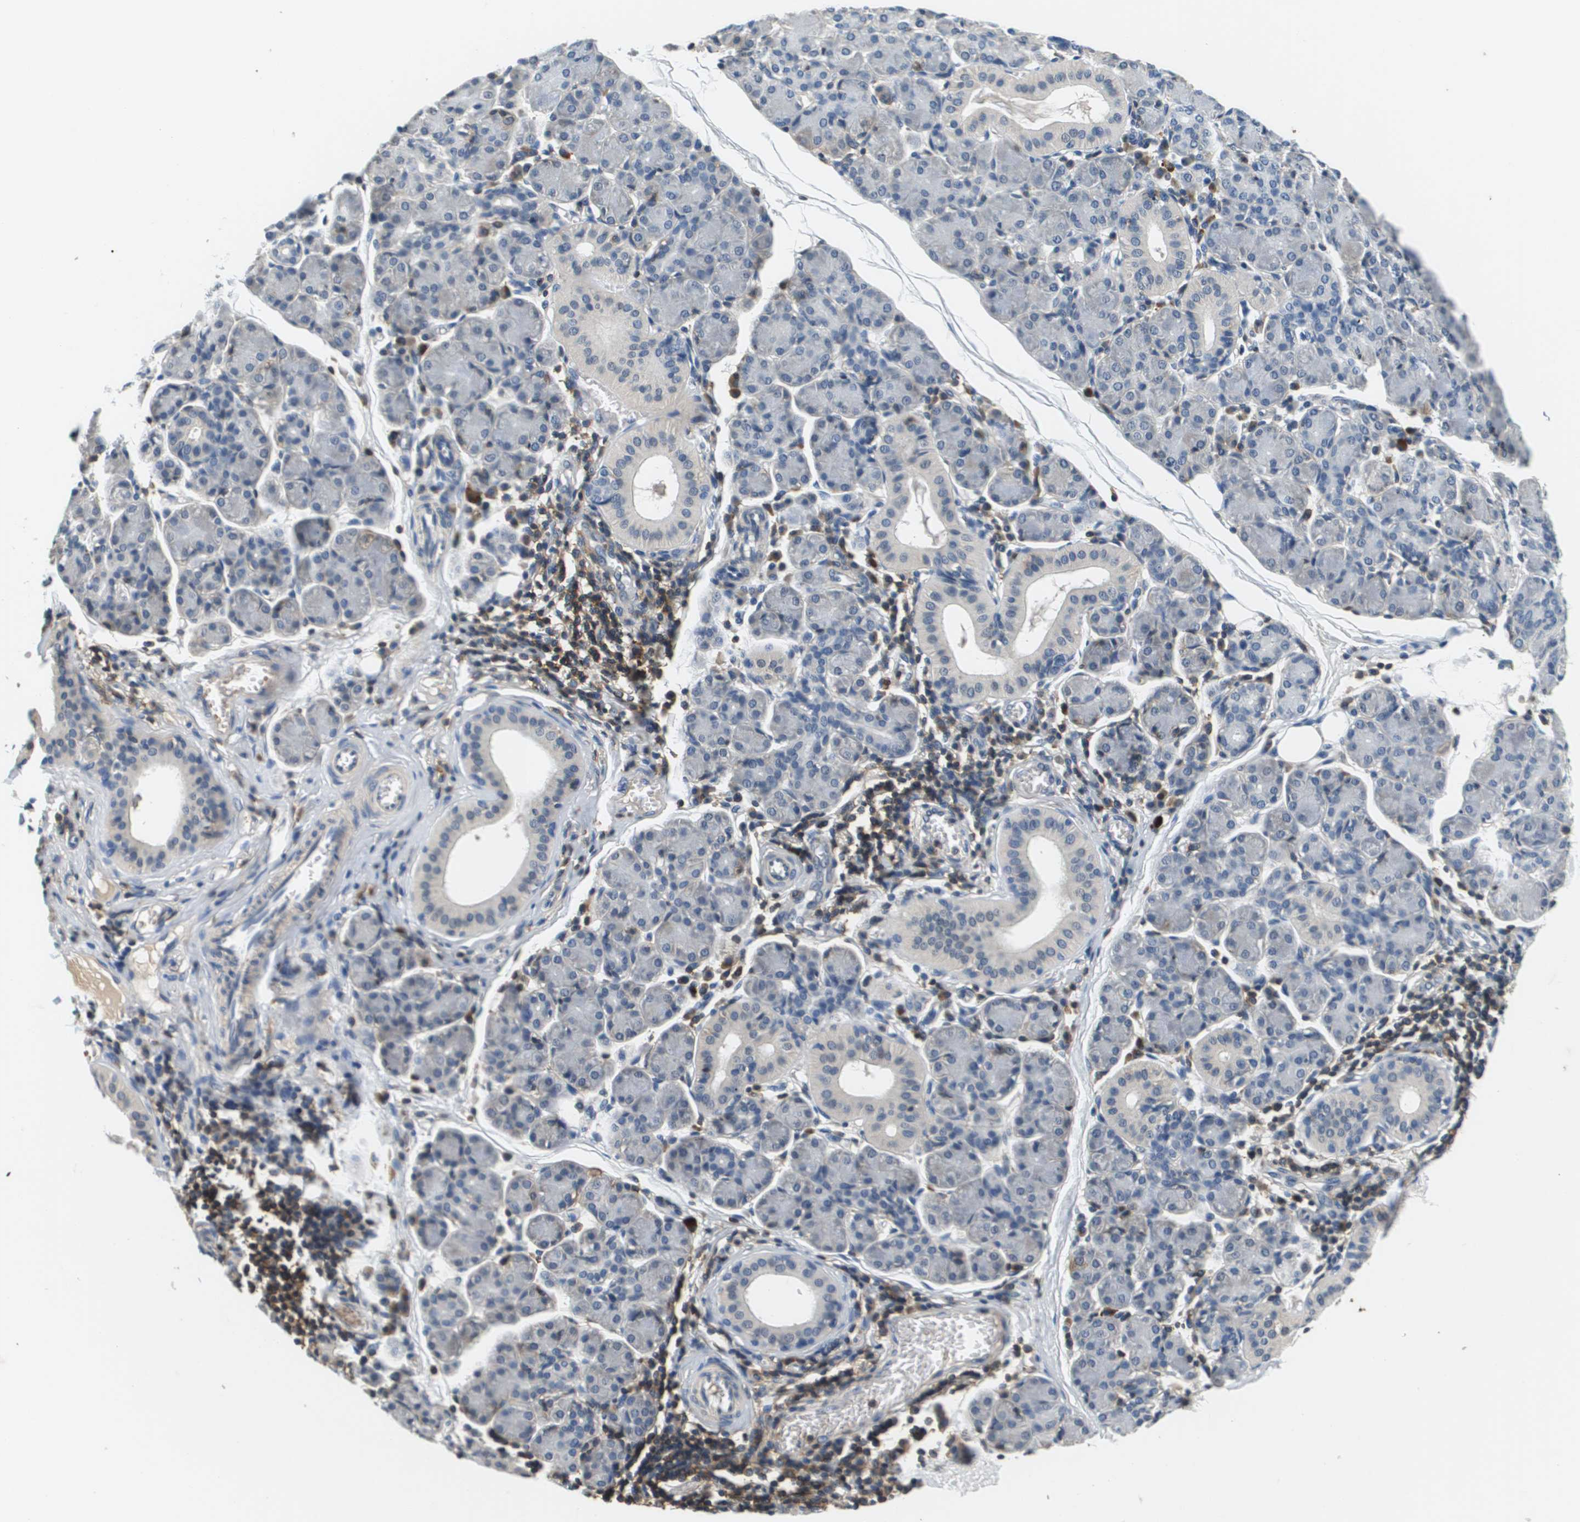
{"staining": {"intensity": "weak", "quantity": "<25%", "location": "cytoplasmic/membranous"}, "tissue": "salivary gland", "cell_type": "Glandular cells", "image_type": "normal", "snomed": [{"axis": "morphology", "description": "Normal tissue, NOS"}, {"axis": "morphology", "description": "Inflammation, NOS"}, {"axis": "topography", "description": "Lymph node"}, {"axis": "topography", "description": "Salivary gland"}], "caption": "The immunohistochemistry micrograph has no significant positivity in glandular cells of salivary gland.", "gene": "KCNQ5", "patient": {"sex": "male", "age": 3}}